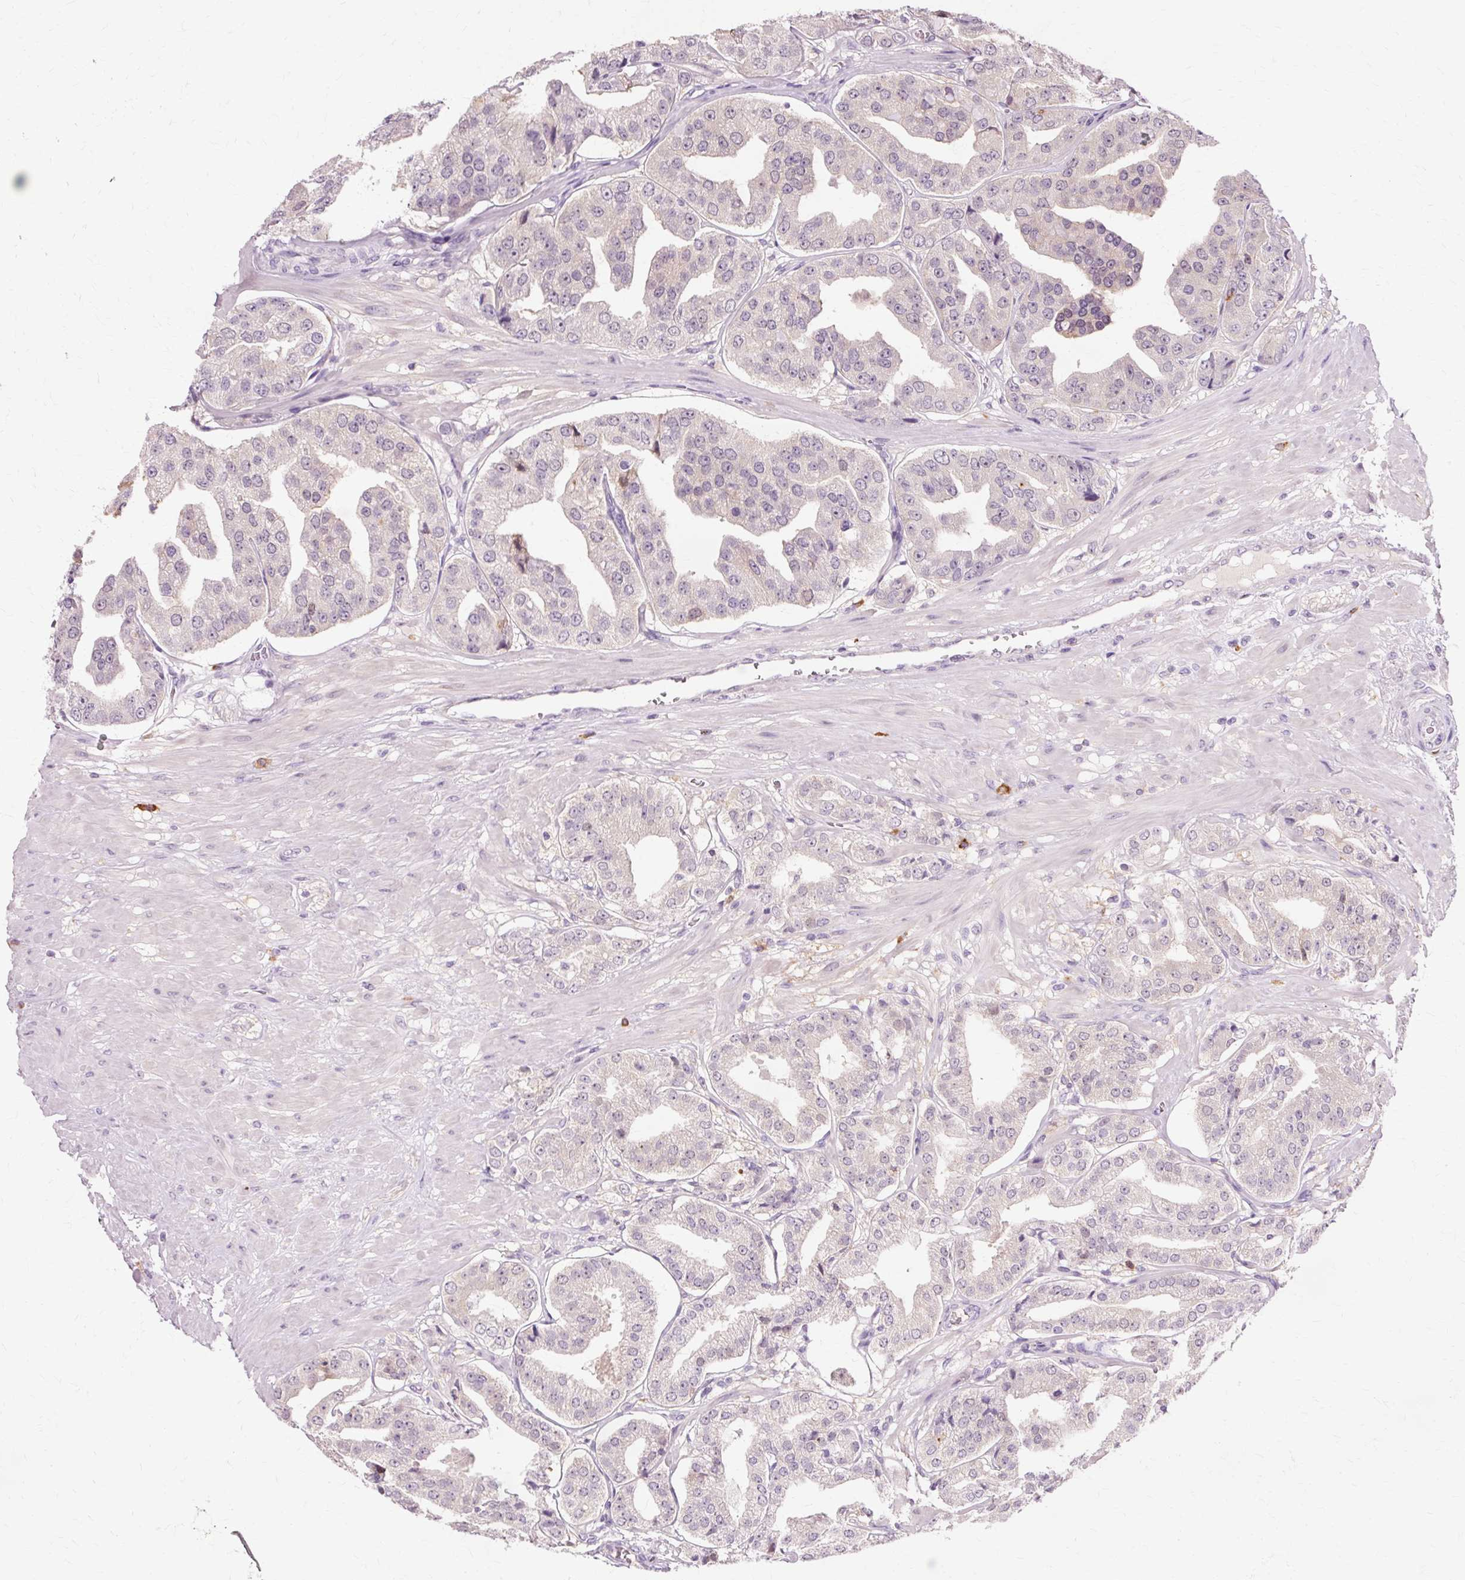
{"staining": {"intensity": "negative", "quantity": "none", "location": "none"}, "tissue": "prostate cancer", "cell_type": "Tumor cells", "image_type": "cancer", "snomed": [{"axis": "morphology", "description": "Adenocarcinoma, High grade"}, {"axis": "topography", "description": "Prostate"}], "caption": "An IHC photomicrograph of prostate cancer (high-grade adenocarcinoma) is shown. There is no staining in tumor cells of prostate cancer (high-grade adenocarcinoma).", "gene": "VN1R2", "patient": {"sex": "male", "age": 63}}